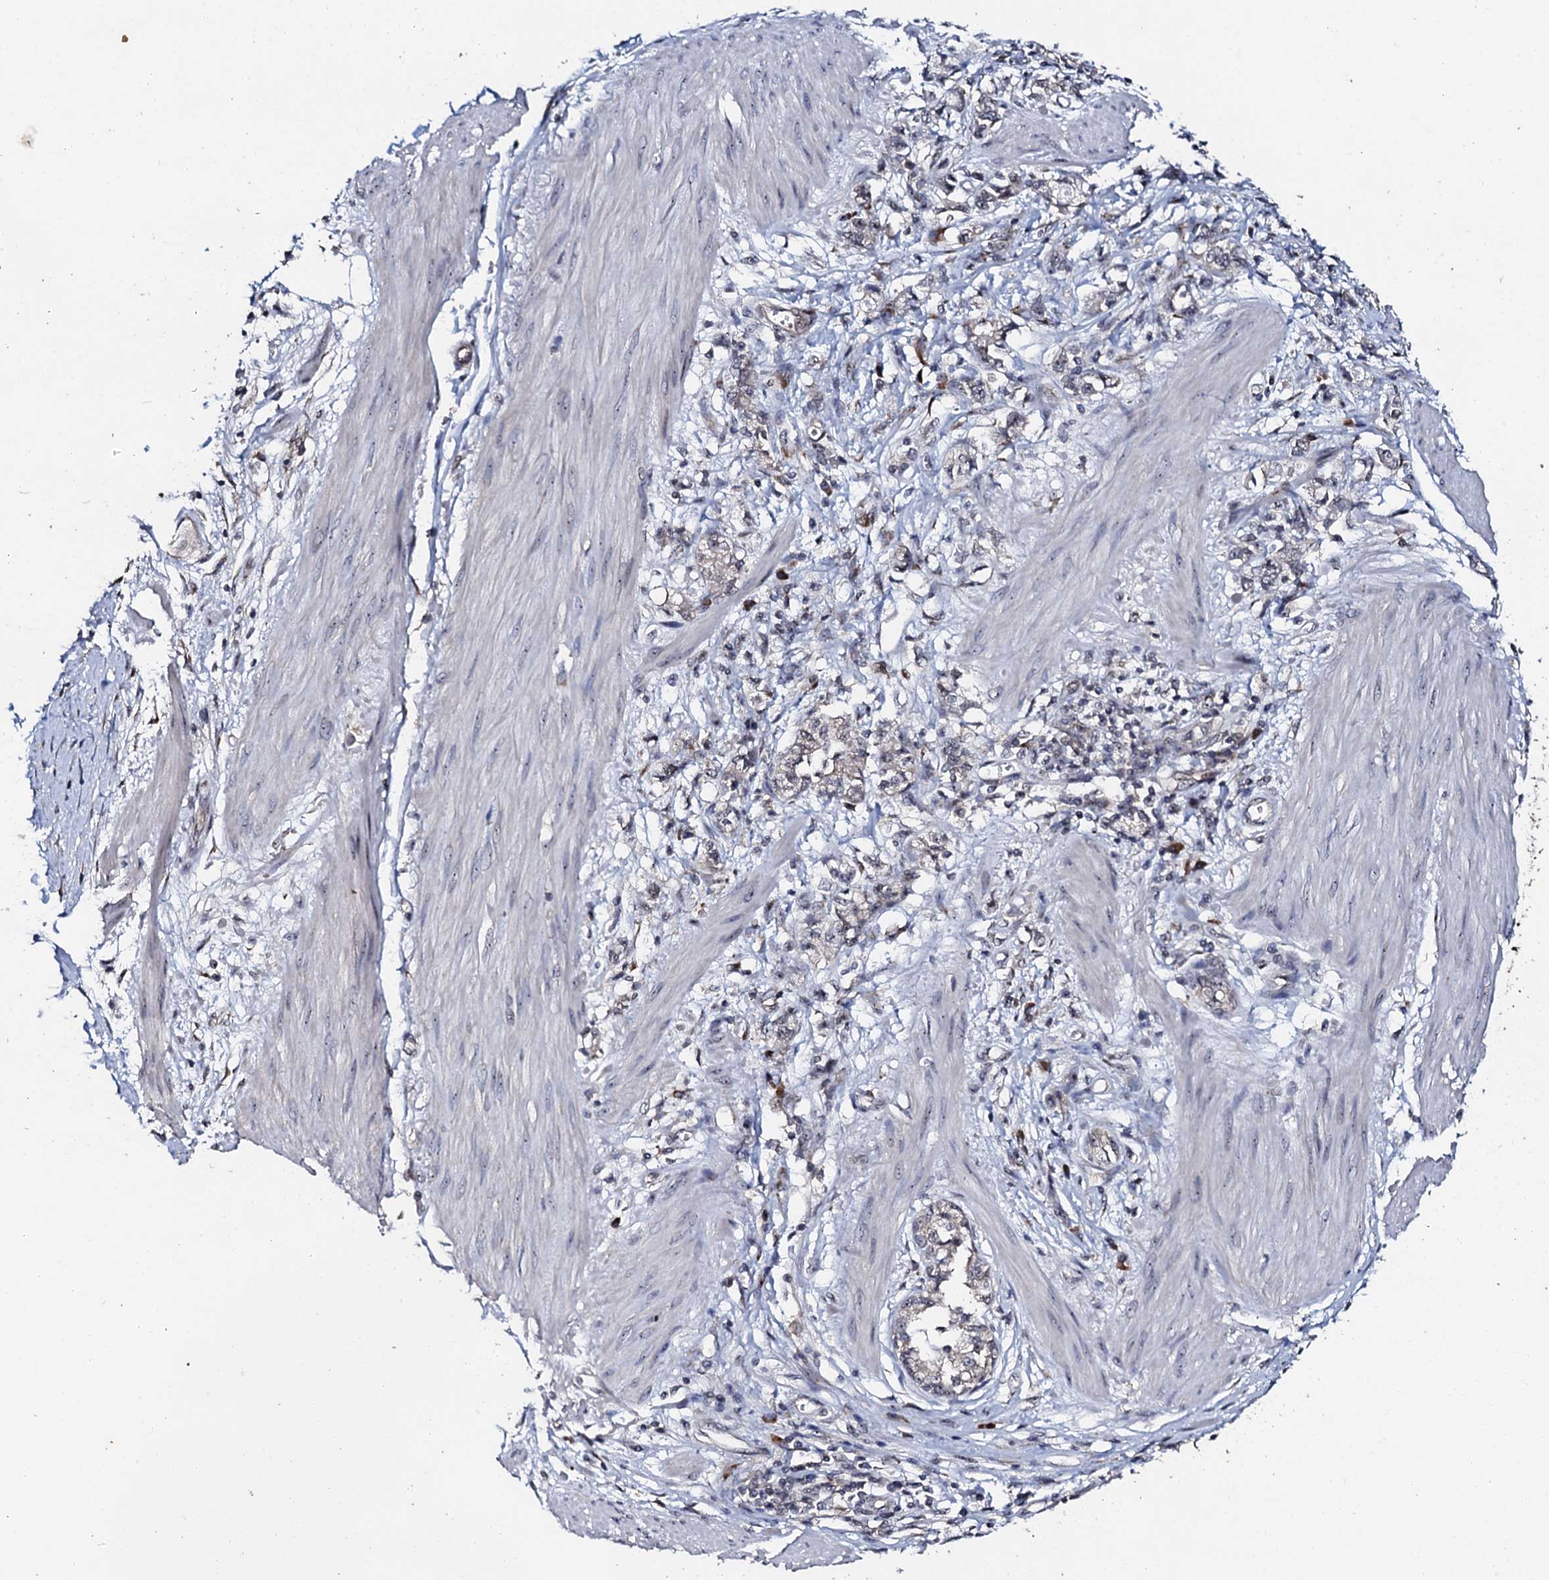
{"staining": {"intensity": "negative", "quantity": "none", "location": "none"}, "tissue": "stomach cancer", "cell_type": "Tumor cells", "image_type": "cancer", "snomed": [{"axis": "morphology", "description": "Adenocarcinoma, NOS"}, {"axis": "topography", "description": "Stomach"}], "caption": "Immunohistochemistry photomicrograph of stomach cancer (adenocarcinoma) stained for a protein (brown), which displays no staining in tumor cells.", "gene": "FAM111A", "patient": {"sex": "female", "age": 76}}